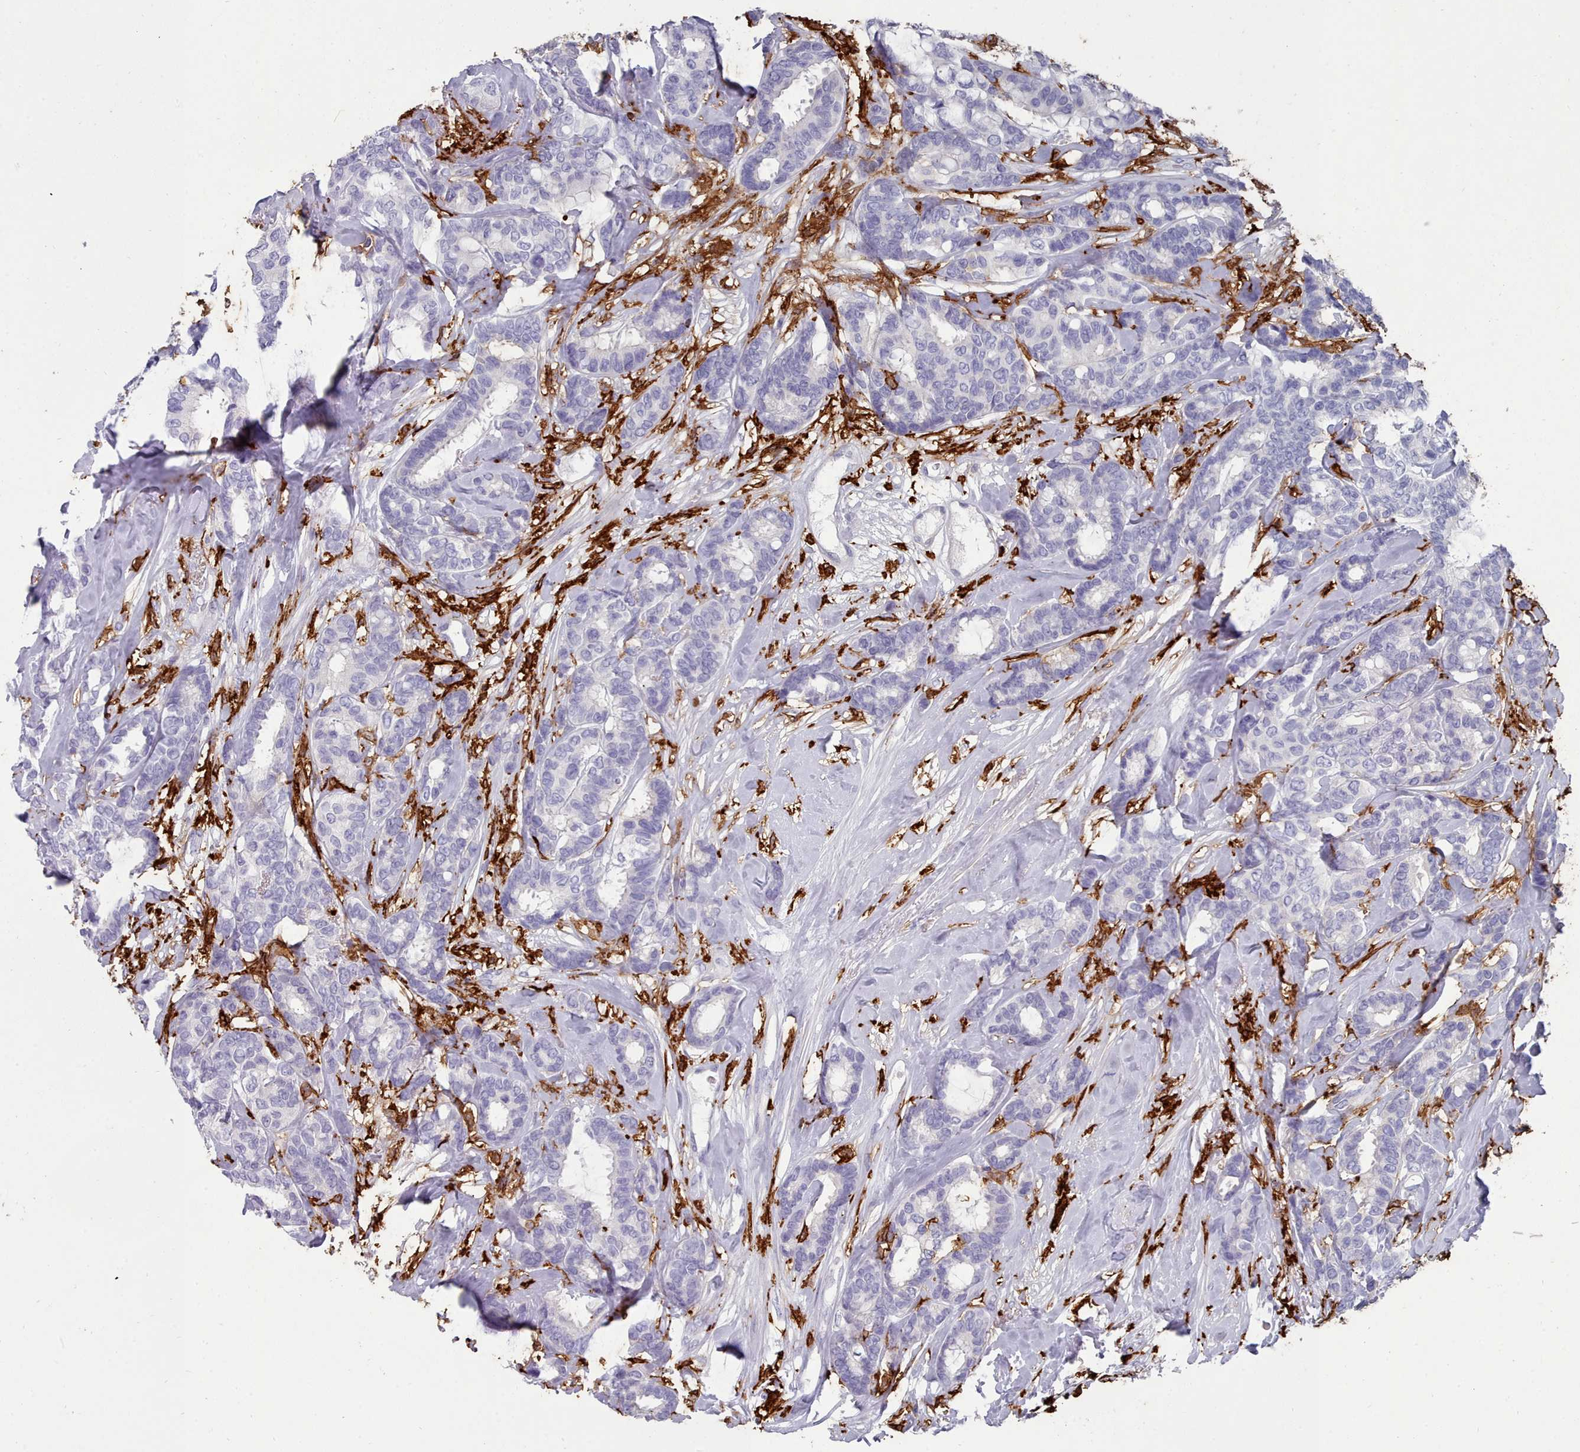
{"staining": {"intensity": "negative", "quantity": "none", "location": "none"}, "tissue": "breast cancer", "cell_type": "Tumor cells", "image_type": "cancer", "snomed": [{"axis": "morphology", "description": "Duct carcinoma"}, {"axis": "topography", "description": "Breast"}], "caption": "There is no significant expression in tumor cells of breast cancer.", "gene": "AIF1", "patient": {"sex": "female", "age": 87}}